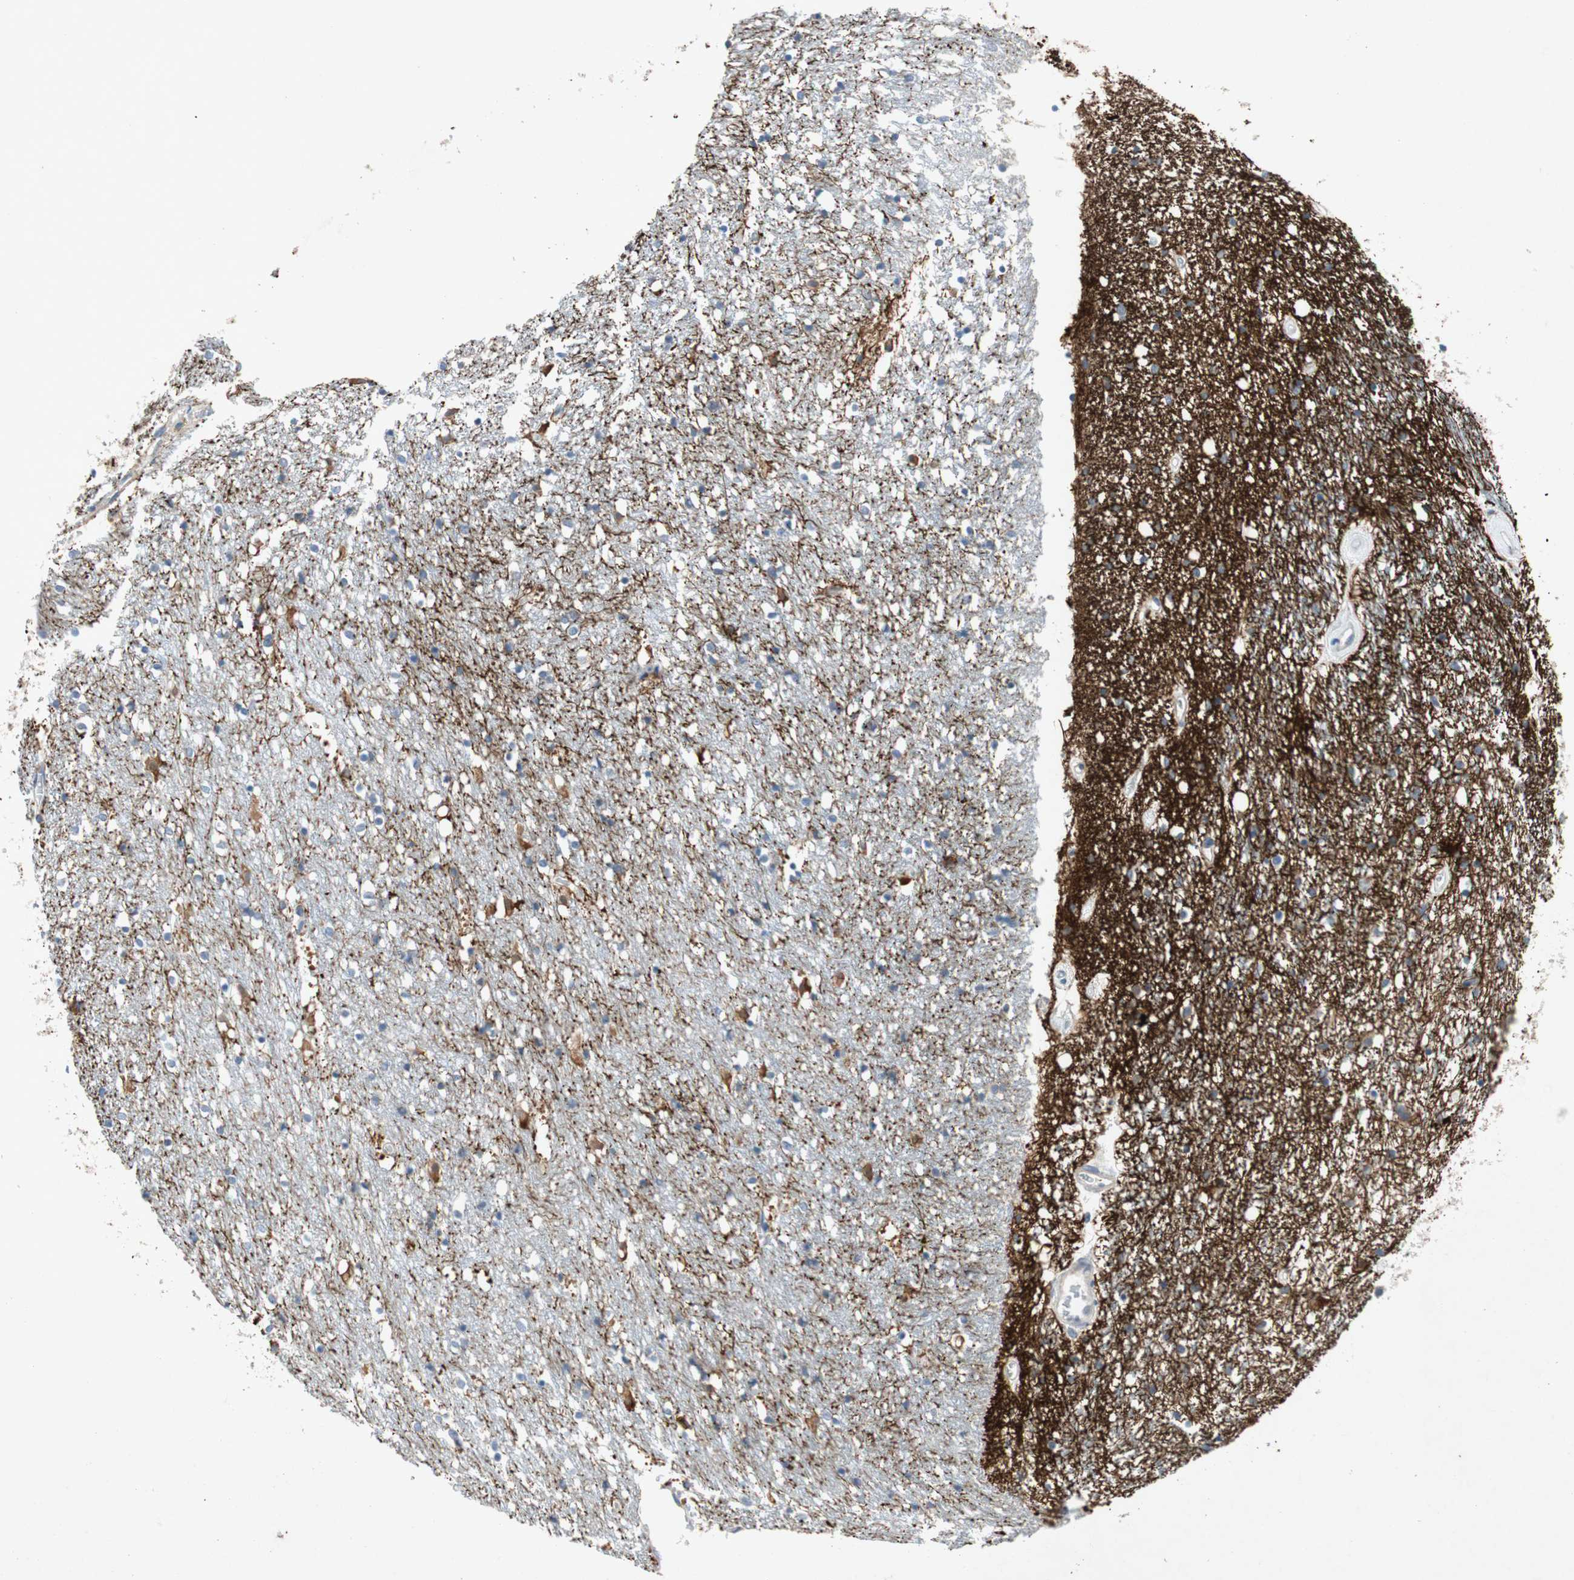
{"staining": {"intensity": "strong", "quantity": "<25%", "location": "cytoplasmic/membranous"}, "tissue": "caudate", "cell_type": "Glial cells", "image_type": "normal", "snomed": [{"axis": "morphology", "description": "Normal tissue, NOS"}, {"axis": "topography", "description": "Lateral ventricle wall"}], "caption": "Immunohistochemistry (IHC) micrograph of normal caudate stained for a protein (brown), which demonstrates medium levels of strong cytoplasmic/membranous expression in approximately <25% of glial cells.", "gene": "RELB", "patient": {"sex": "female", "age": 54}}